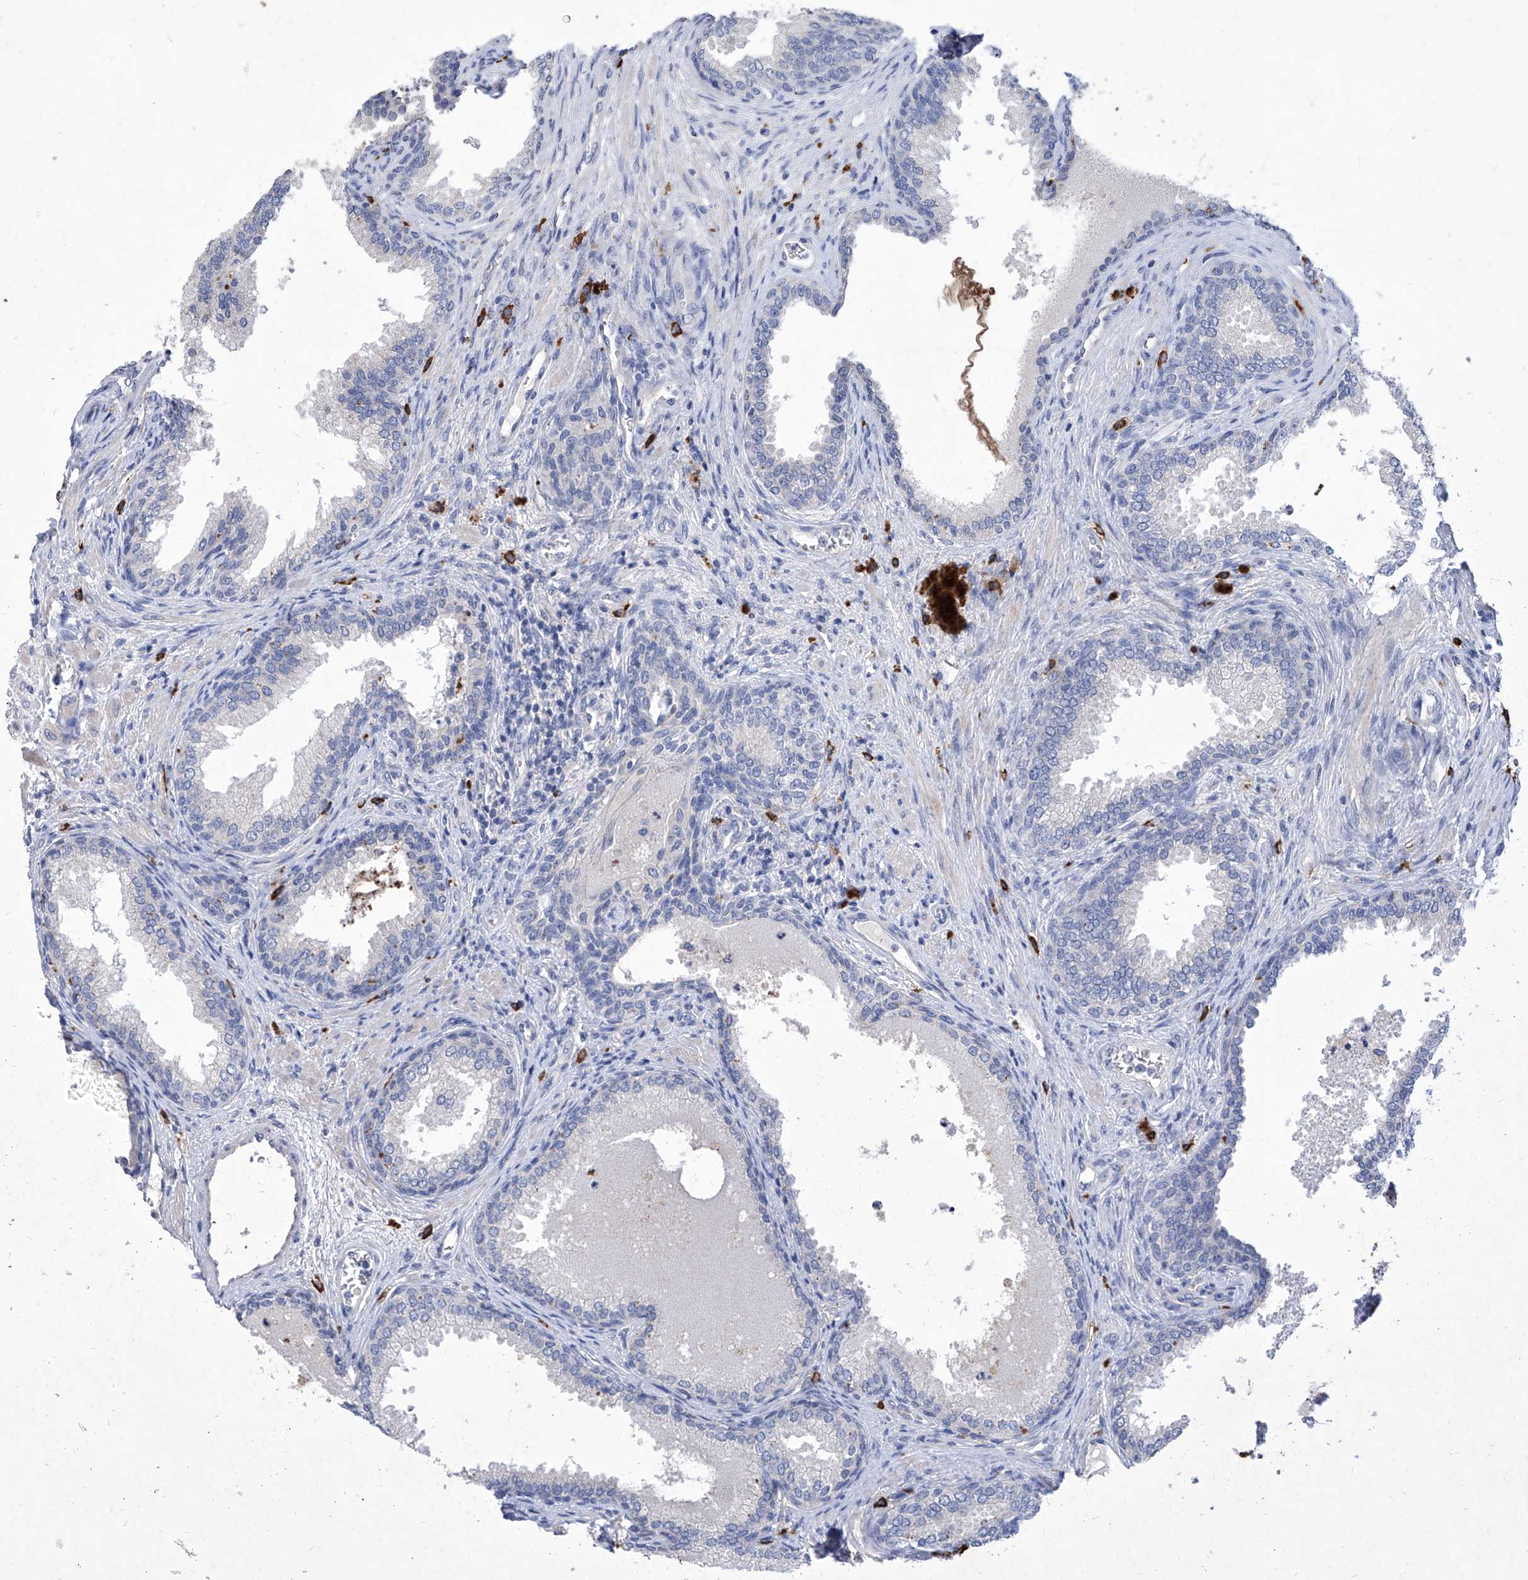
{"staining": {"intensity": "negative", "quantity": "none", "location": "none"}, "tissue": "prostate", "cell_type": "Glandular cells", "image_type": "normal", "snomed": [{"axis": "morphology", "description": "Normal tissue, NOS"}, {"axis": "topography", "description": "Prostate"}], "caption": "Immunohistochemical staining of benign human prostate displays no significant staining in glandular cells. (Brightfield microscopy of DAB immunohistochemistry at high magnification).", "gene": "IFNL2", "patient": {"sex": "male", "age": 76}}